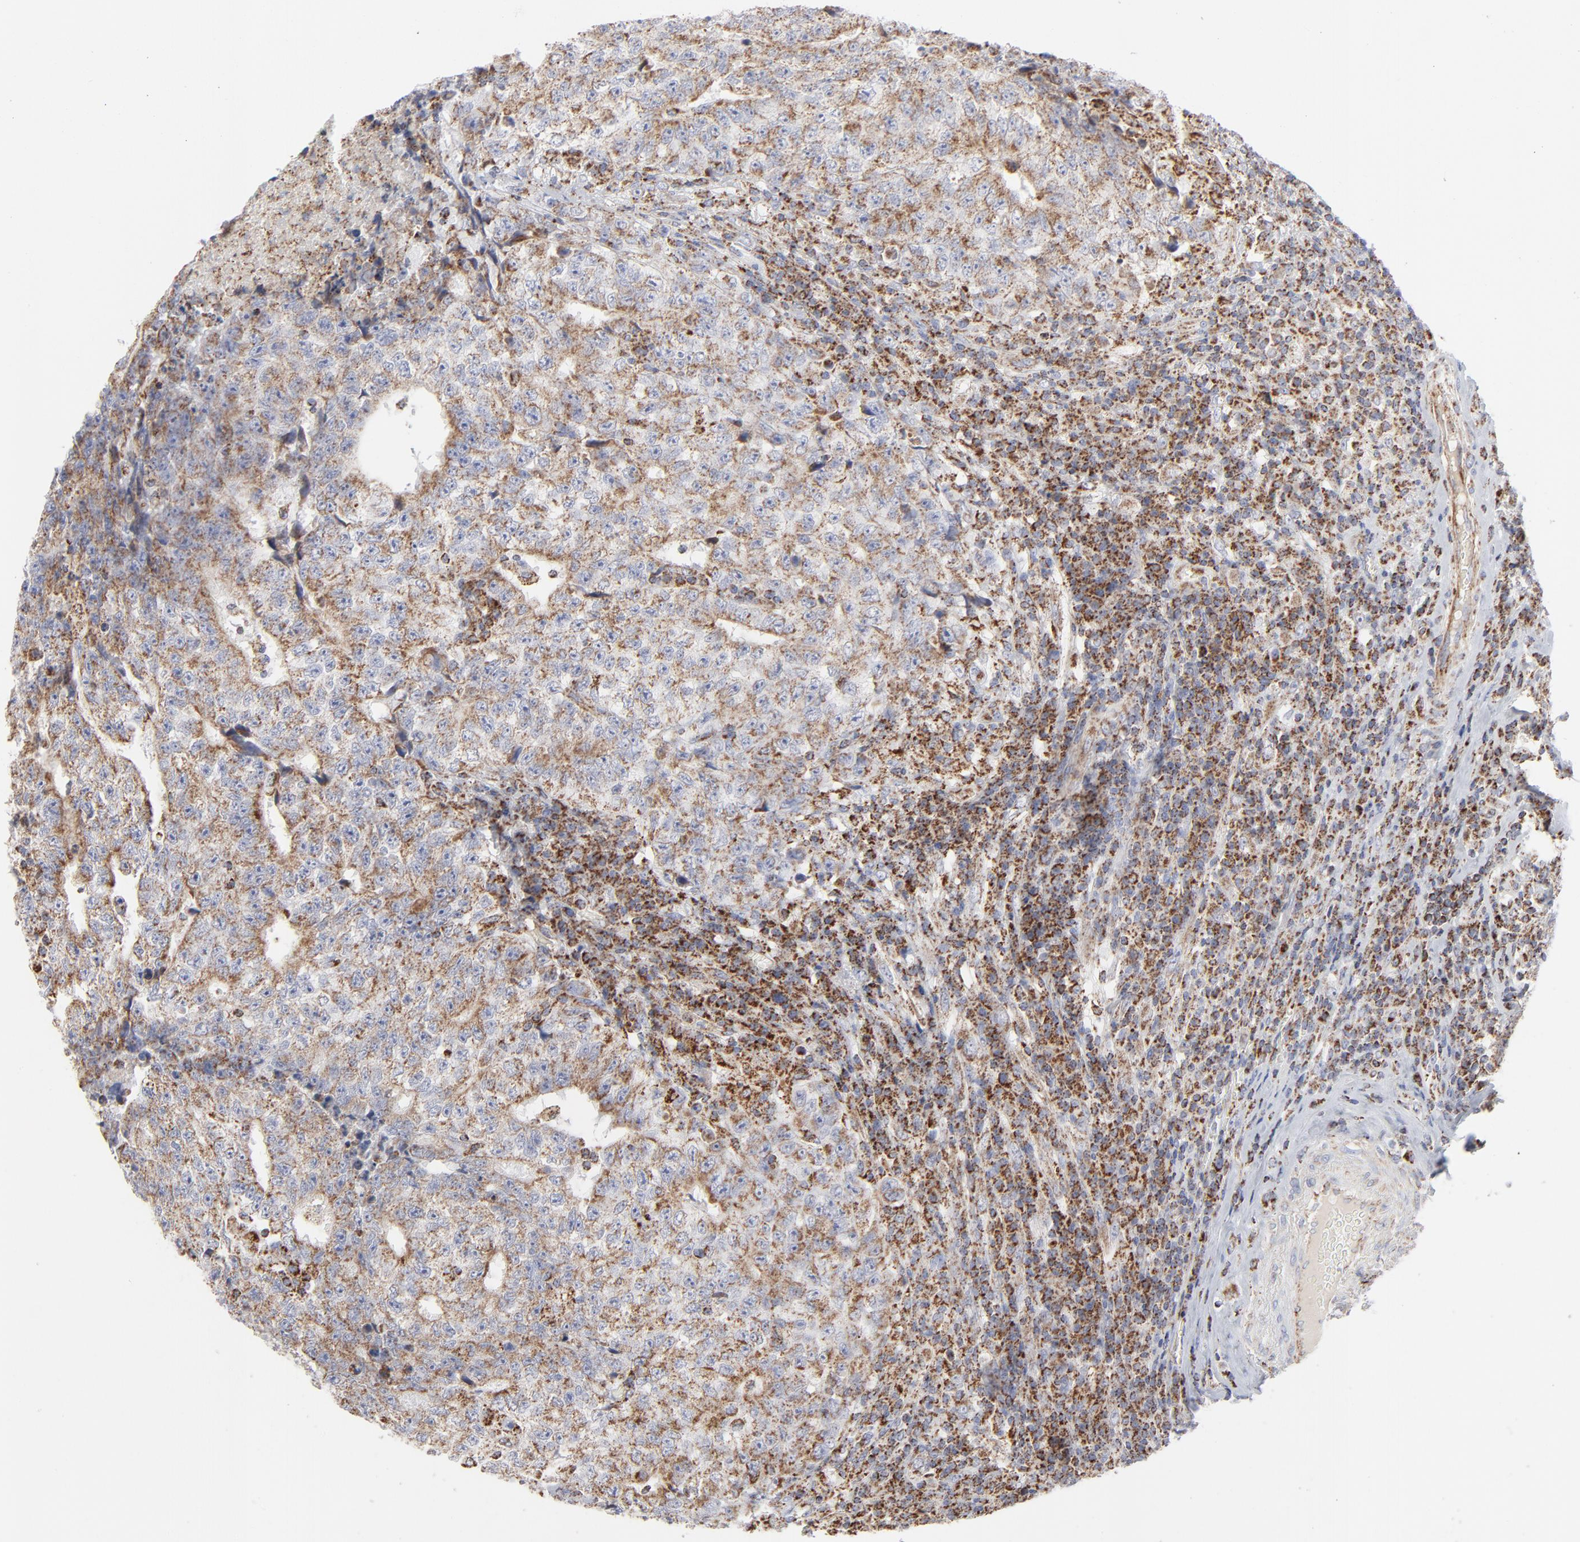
{"staining": {"intensity": "strong", "quantity": ">75%", "location": "cytoplasmic/membranous"}, "tissue": "testis cancer", "cell_type": "Tumor cells", "image_type": "cancer", "snomed": [{"axis": "morphology", "description": "Necrosis, NOS"}, {"axis": "morphology", "description": "Carcinoma, Embryonal, NOS"}, {"axis": "topography", "description": "Testis"}], "caption": "The immunohistochemical stain highlights strong cytoplasmic/membranous expression in tumor cells of testis cancer tissue.", "gene": "ASB3", "patient": {"sex": "male", "age": 19}}